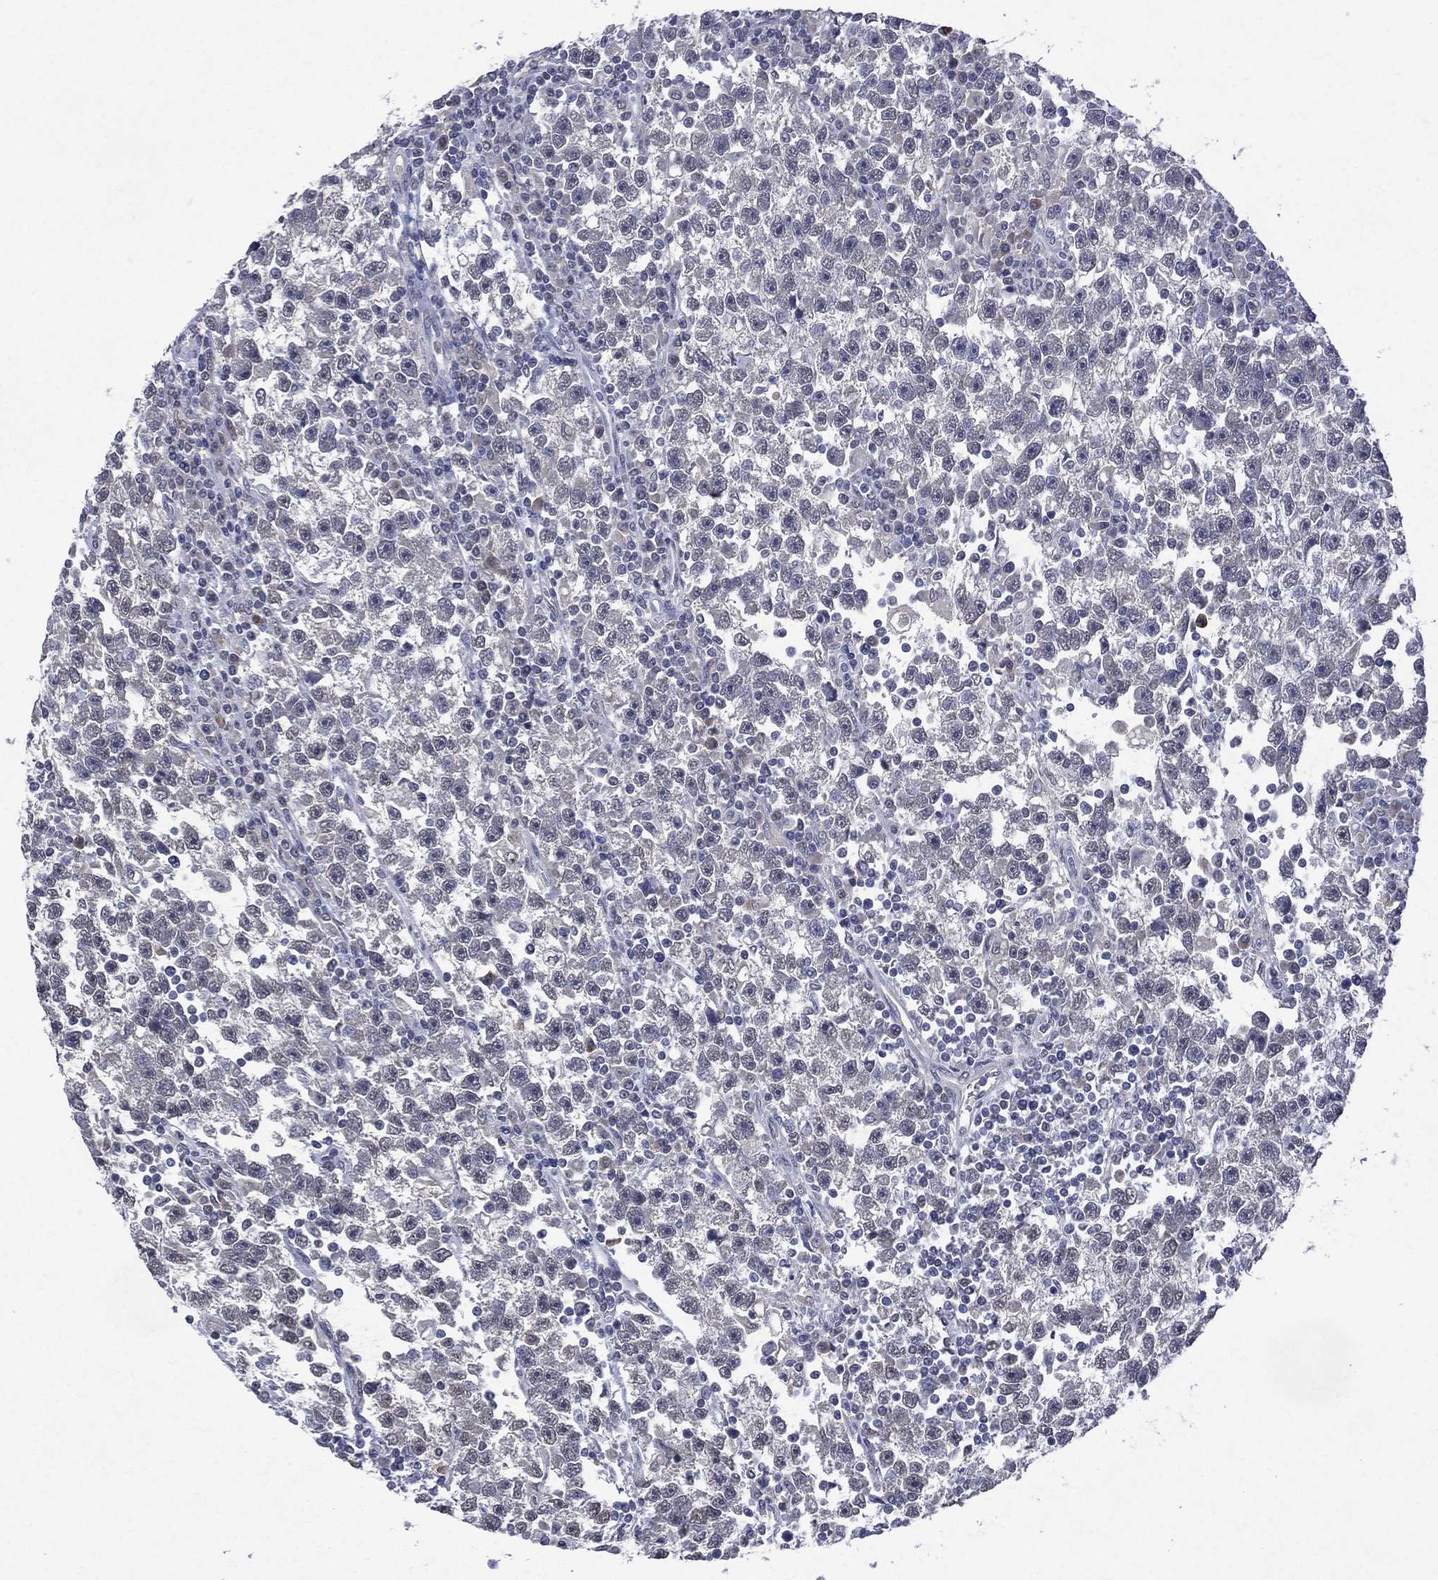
{"staining": {"intensity": "negative", "quantity": "none", "location": "none"}, "tissue": "testis cancer", "cell_type": "Tumor cells", "image_type": "cancer", "snomed": [{"axis": "morphology", "description": "Seminoma, NOS"}, {"axis": "topography", "description": "Testis"}], "caption": "A high-resolution image shows IHC staining of seminoma (testis), which exhibits no significant positivity in tumor cells.", "gene": "ASB10", "patient": {"sex": "male", "age": 47}}